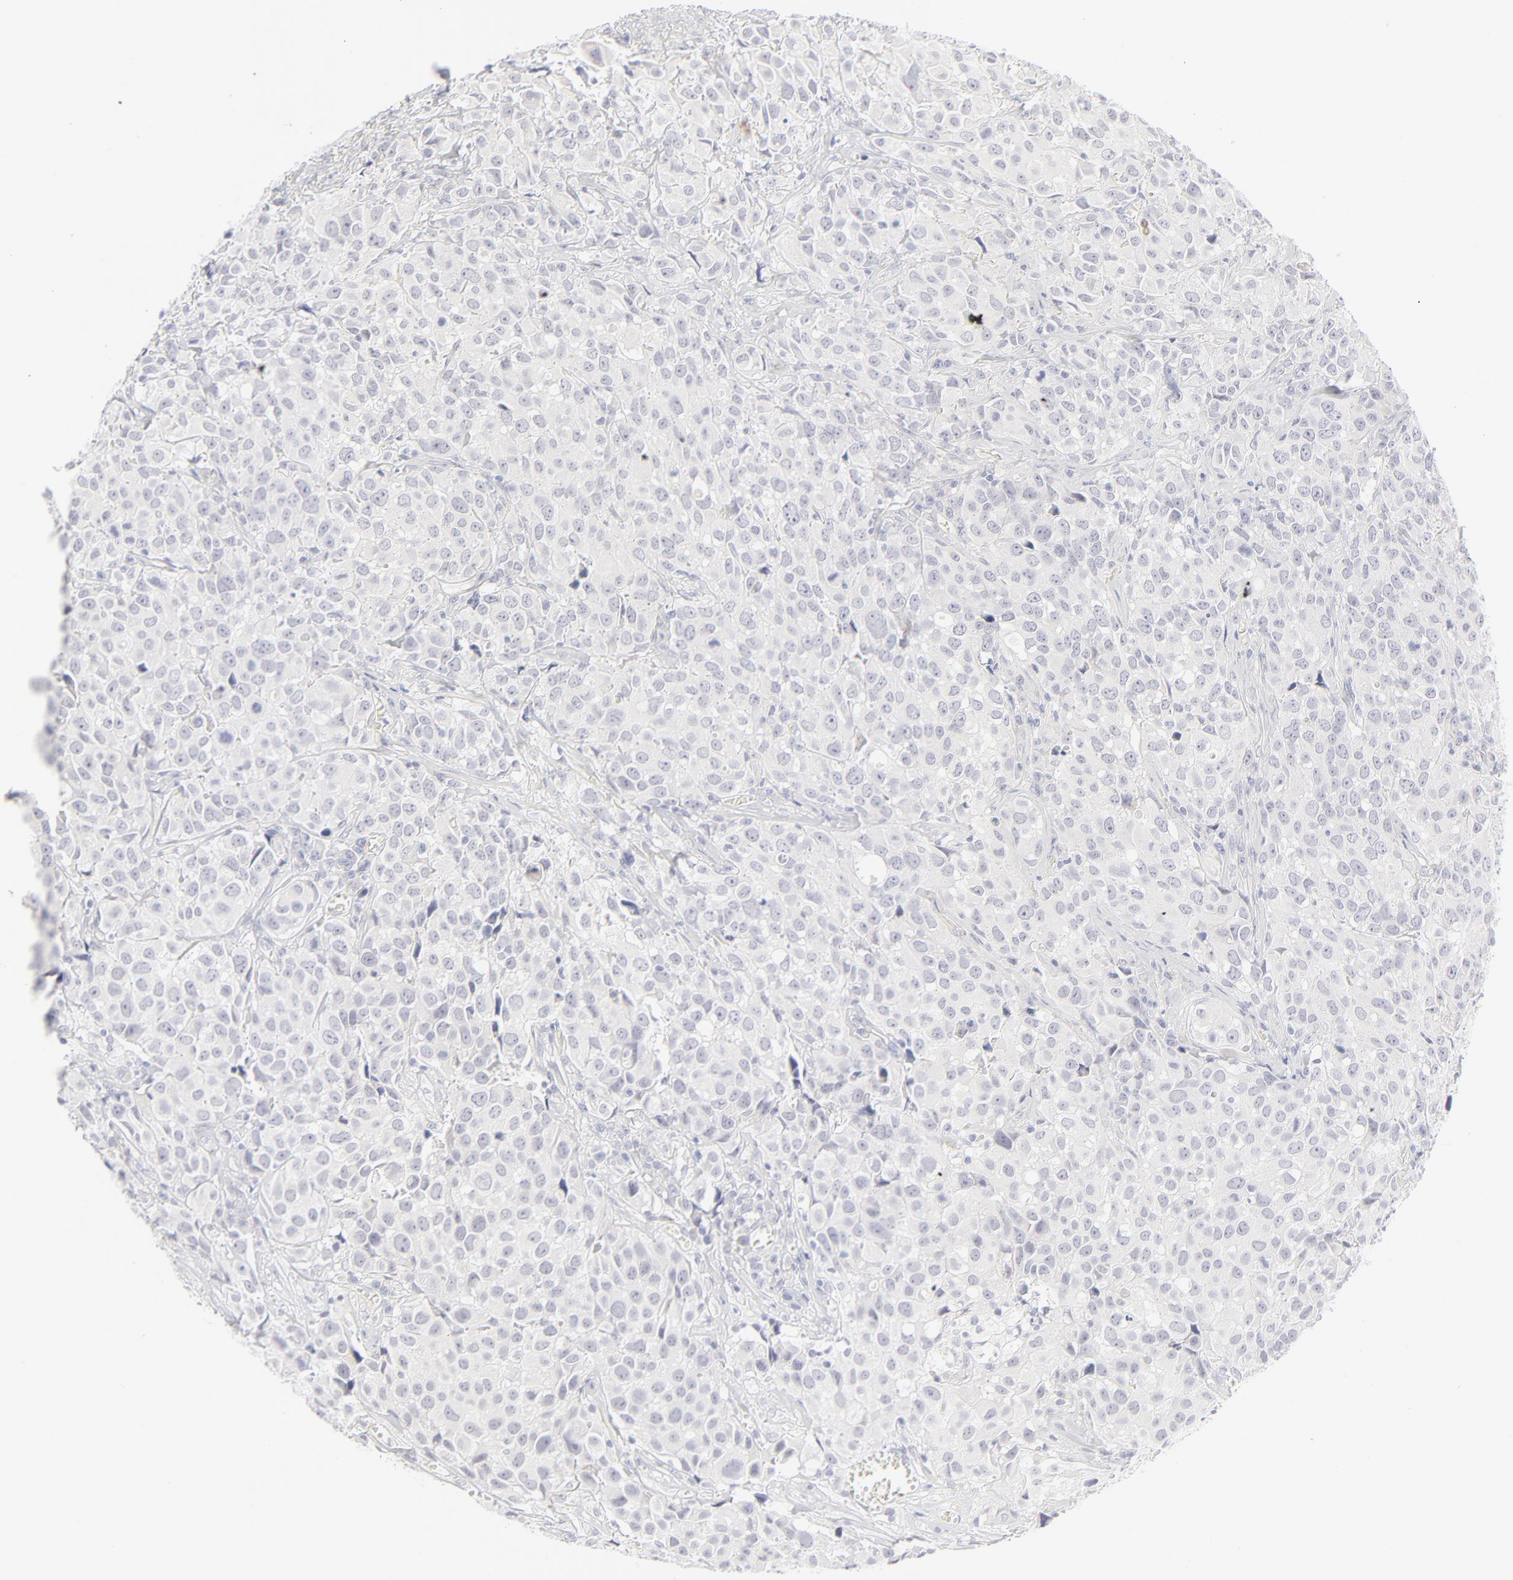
{"staining": {"intensity": "negative", "quantity": "none", "location": "none"}, "tissue": "urothelial cancer", "cell_type": "Tumor cells", "image_type": "cancer", "snomed": [{"axis": "morphology", "description": "Urothelial carcinoma, High grade"}, {"axis": "topography", "description": "Urinary bladder"}], "caption": "High power microscopy micrograph of an immunohistochemistry (IHC) micrograph of urothelial cancer, revealing no significant positivity in tumor cells.", "gene": "NPNT", "patient": {"sex": "female", "age": 75}}